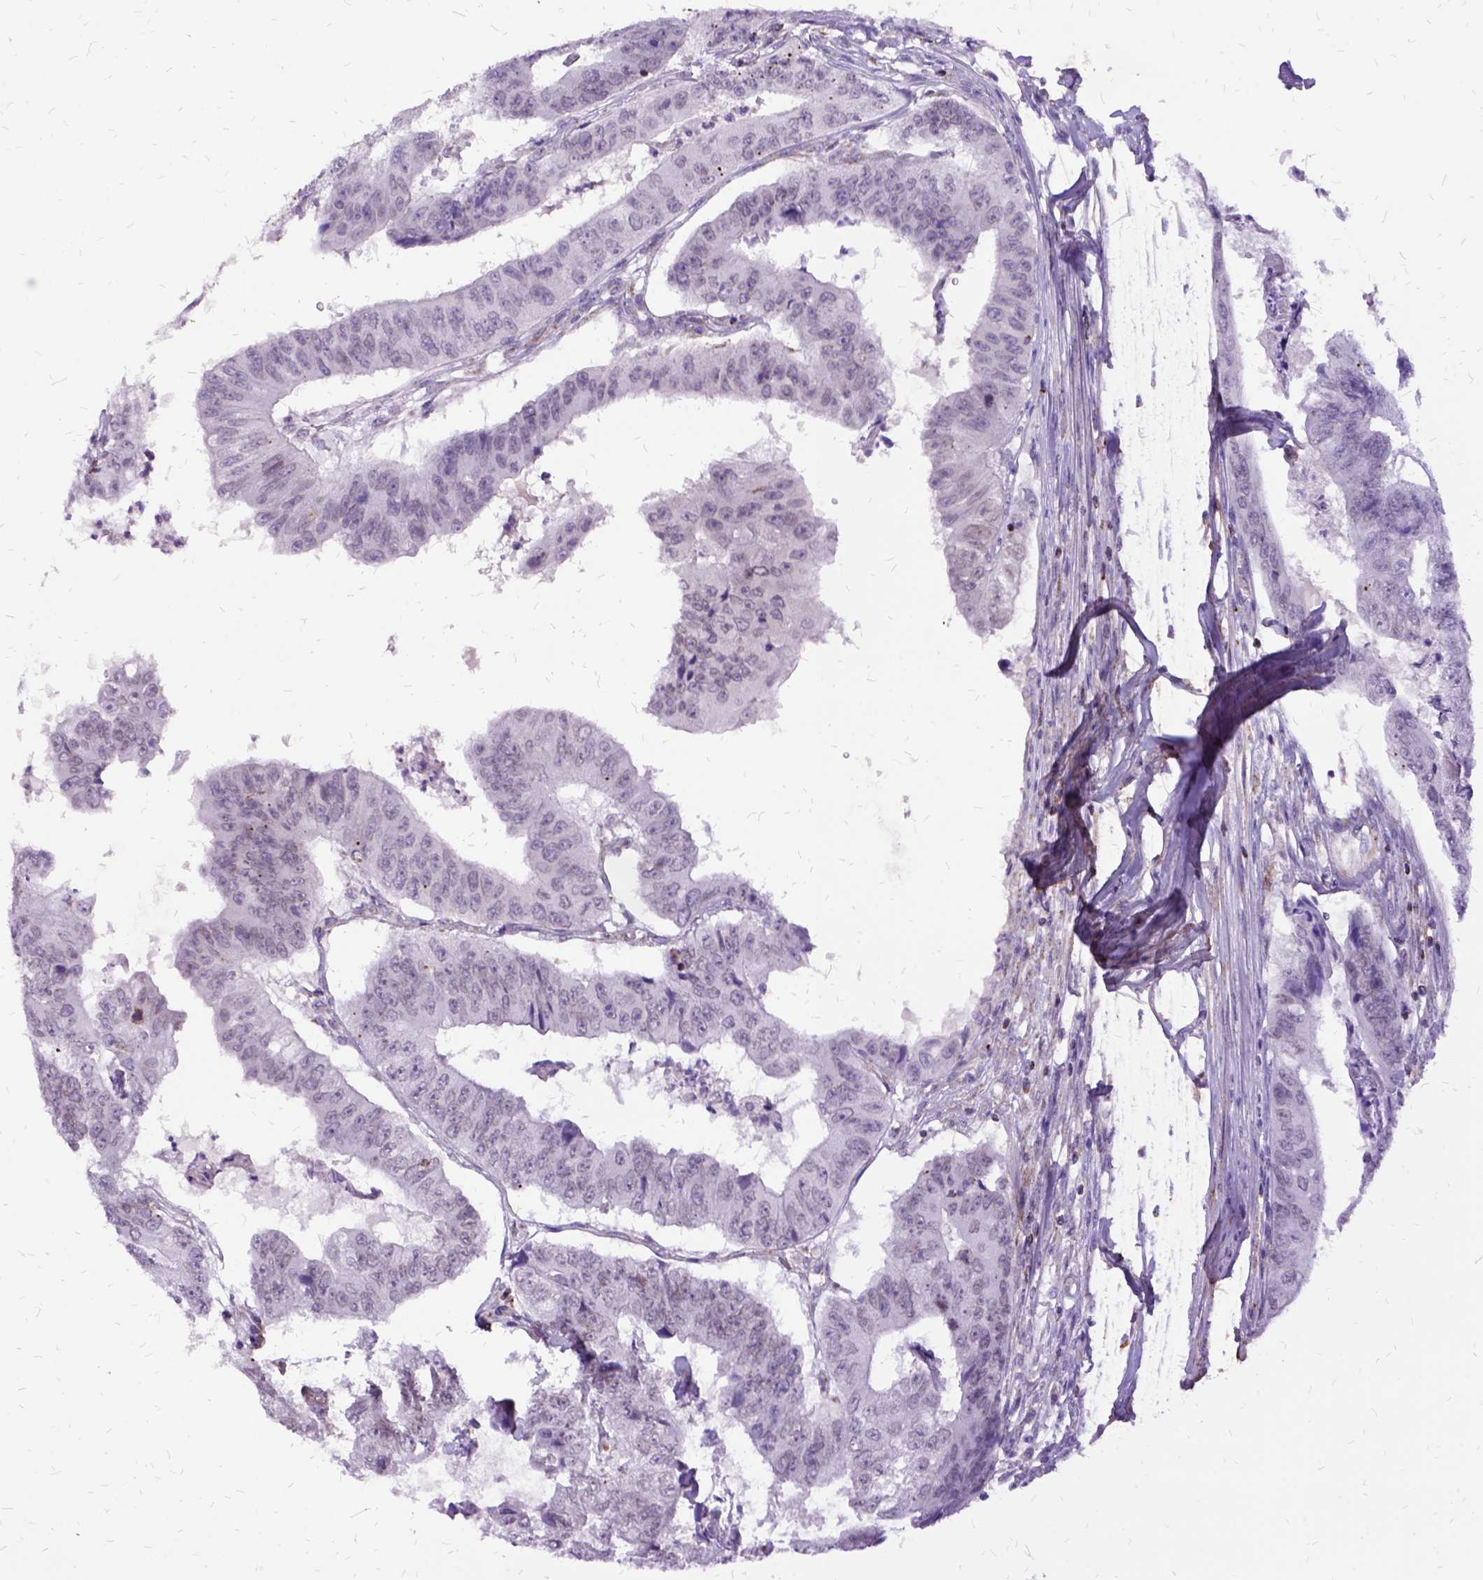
{"staining": {"intensity": "negative", "quantity": "none", "location": "none"}, "tissue": "colorectal cancer", "cell_type": "Tumor cells", "image_type": "cancer", "snomed": [{"axis": "morphology", "description": "Adenocarcinoma, NOS"}, {"axis": "topography", "description": "Colon"}], "caption": "The IHC micrograph has no significant staining in tumor cells of colorectal cancer (adenocarcinoma) tissue.", "gene": "OXCT1", "patient": {"sex": "female", "age": 67}}